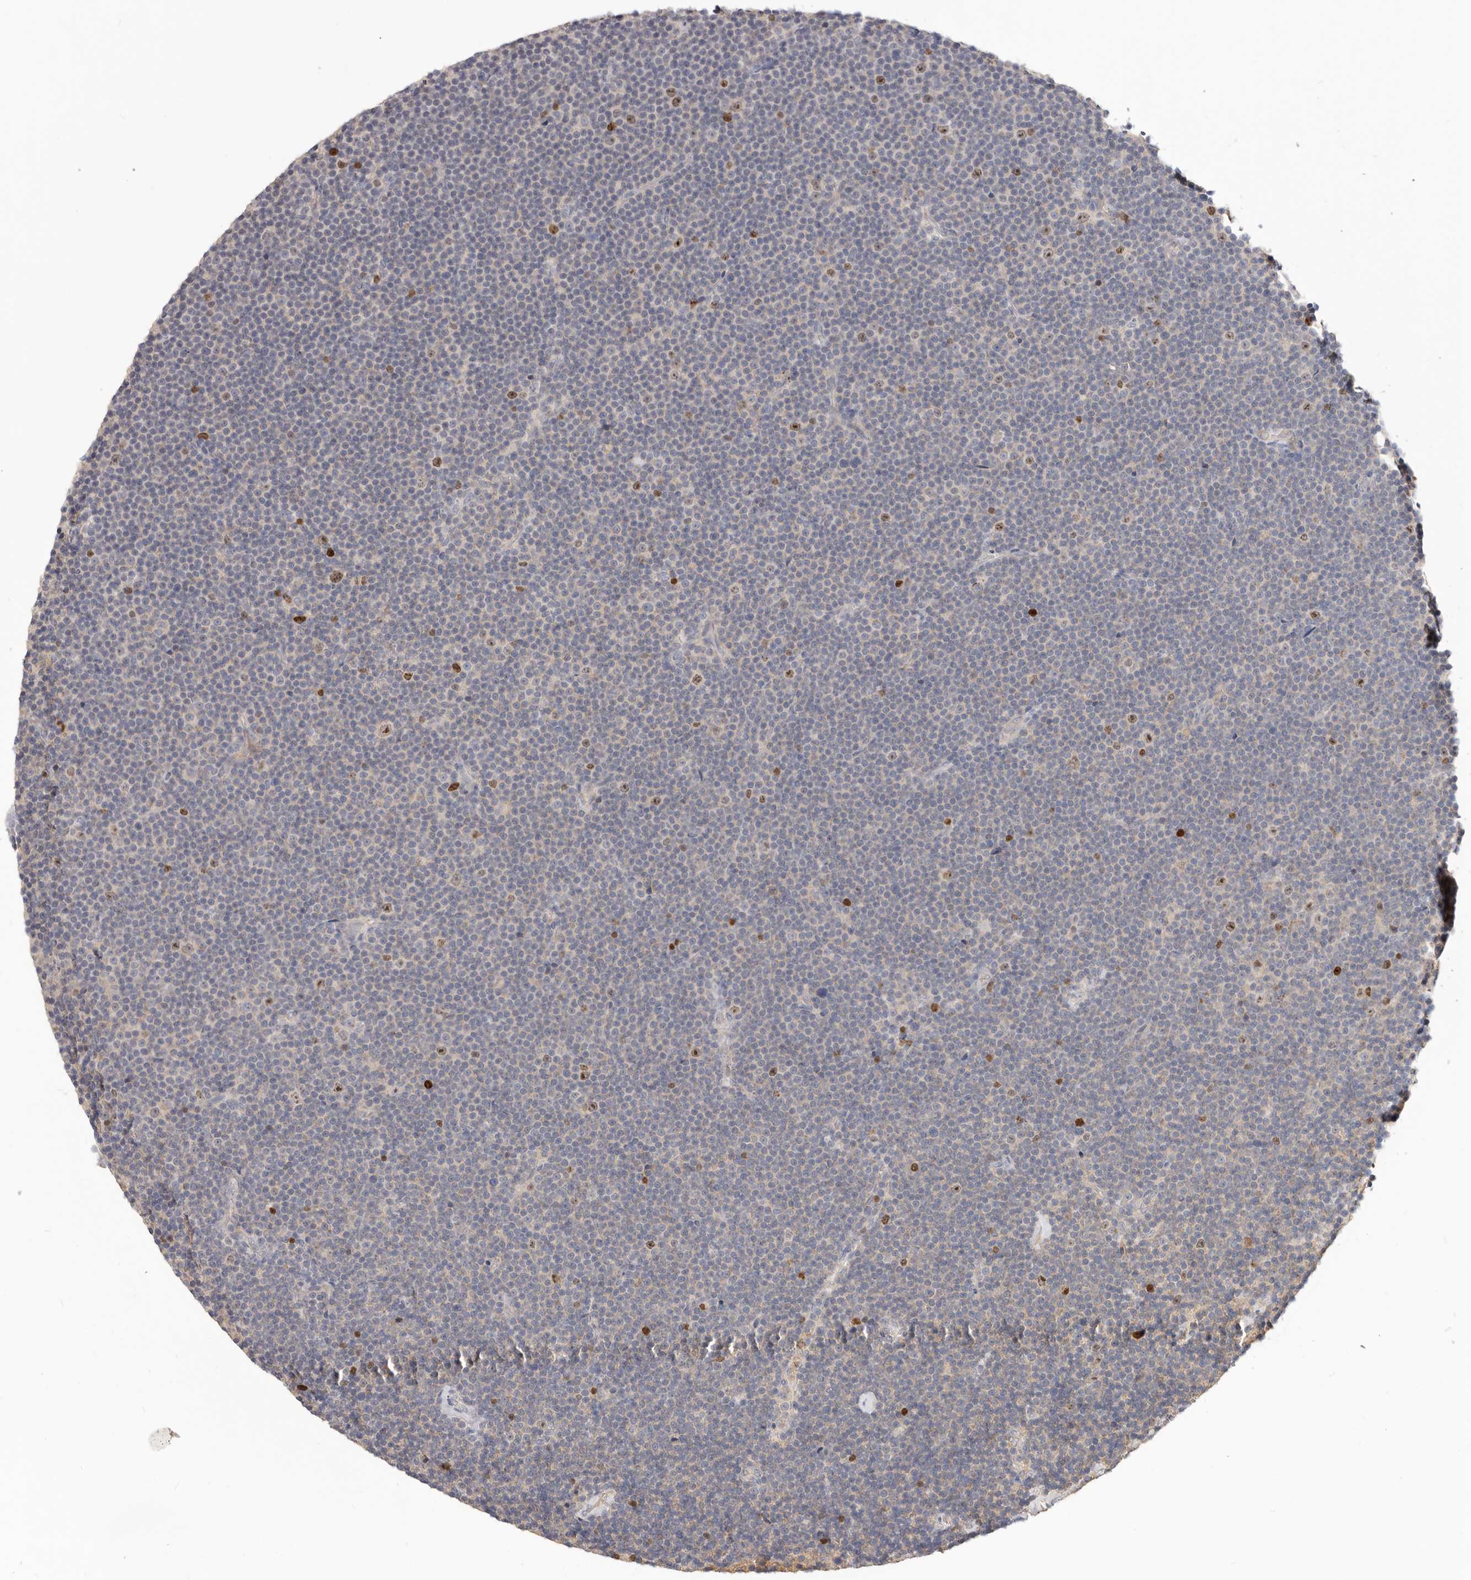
{"staining": {"intensity": "negative", "quantity": "none", "location": "none"}, "tissue": "lymphoma", "cell_type": "Tumor cells", "image_type": "cancer", "snomed": [{"axis": "morphology", "description": "Malignant lymphoma, non-Hodgkin's type, Low grade"}, {"axis": "topography", "description": "Lymph node"}], "caption": "An immunohistochemistry (IHC) image of lymphoma is shown. There is no staining in tumor cells of lymphoma.", "gene": "CCDC190", "patient": {"sex": "female", "age": 67}}